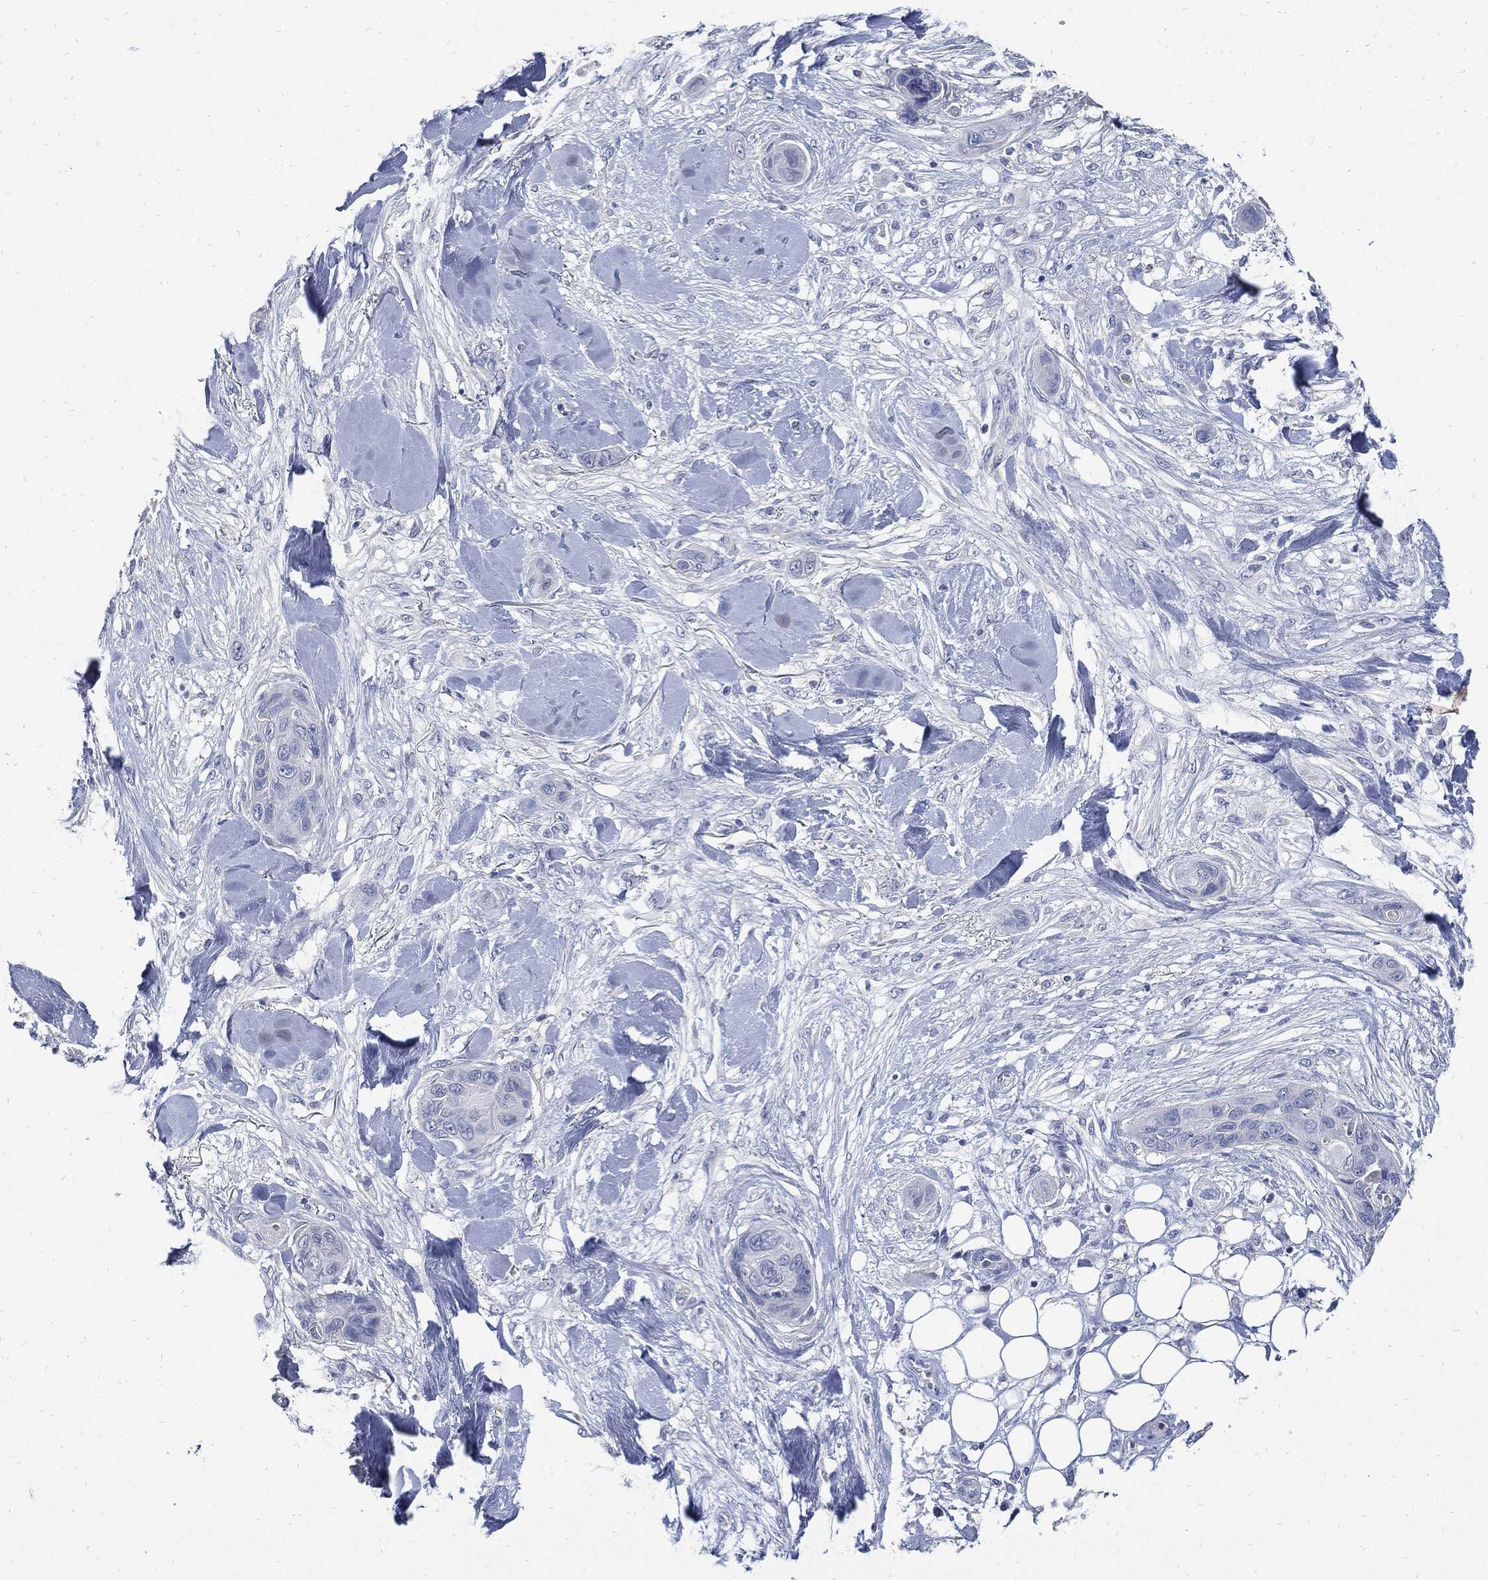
{"staining": {"intensity": "negative", "quantity": "none", "location": "none"}, "tissue": "skin cancer", "cell_type": "Tumor cells", "image_type": "cancer", "snomed": [{"axis": "morphology", "description": "Squamous cell carcinoma, NOS"}, {"axis": "topography", "description": "Skin"}], "caption": "A histopathology image of human skin cancer (squamous cell carcinoma) is negative for staining in tumor cells.", "gene": "CPE", "patient": {"sex": "male", "age": 78}}